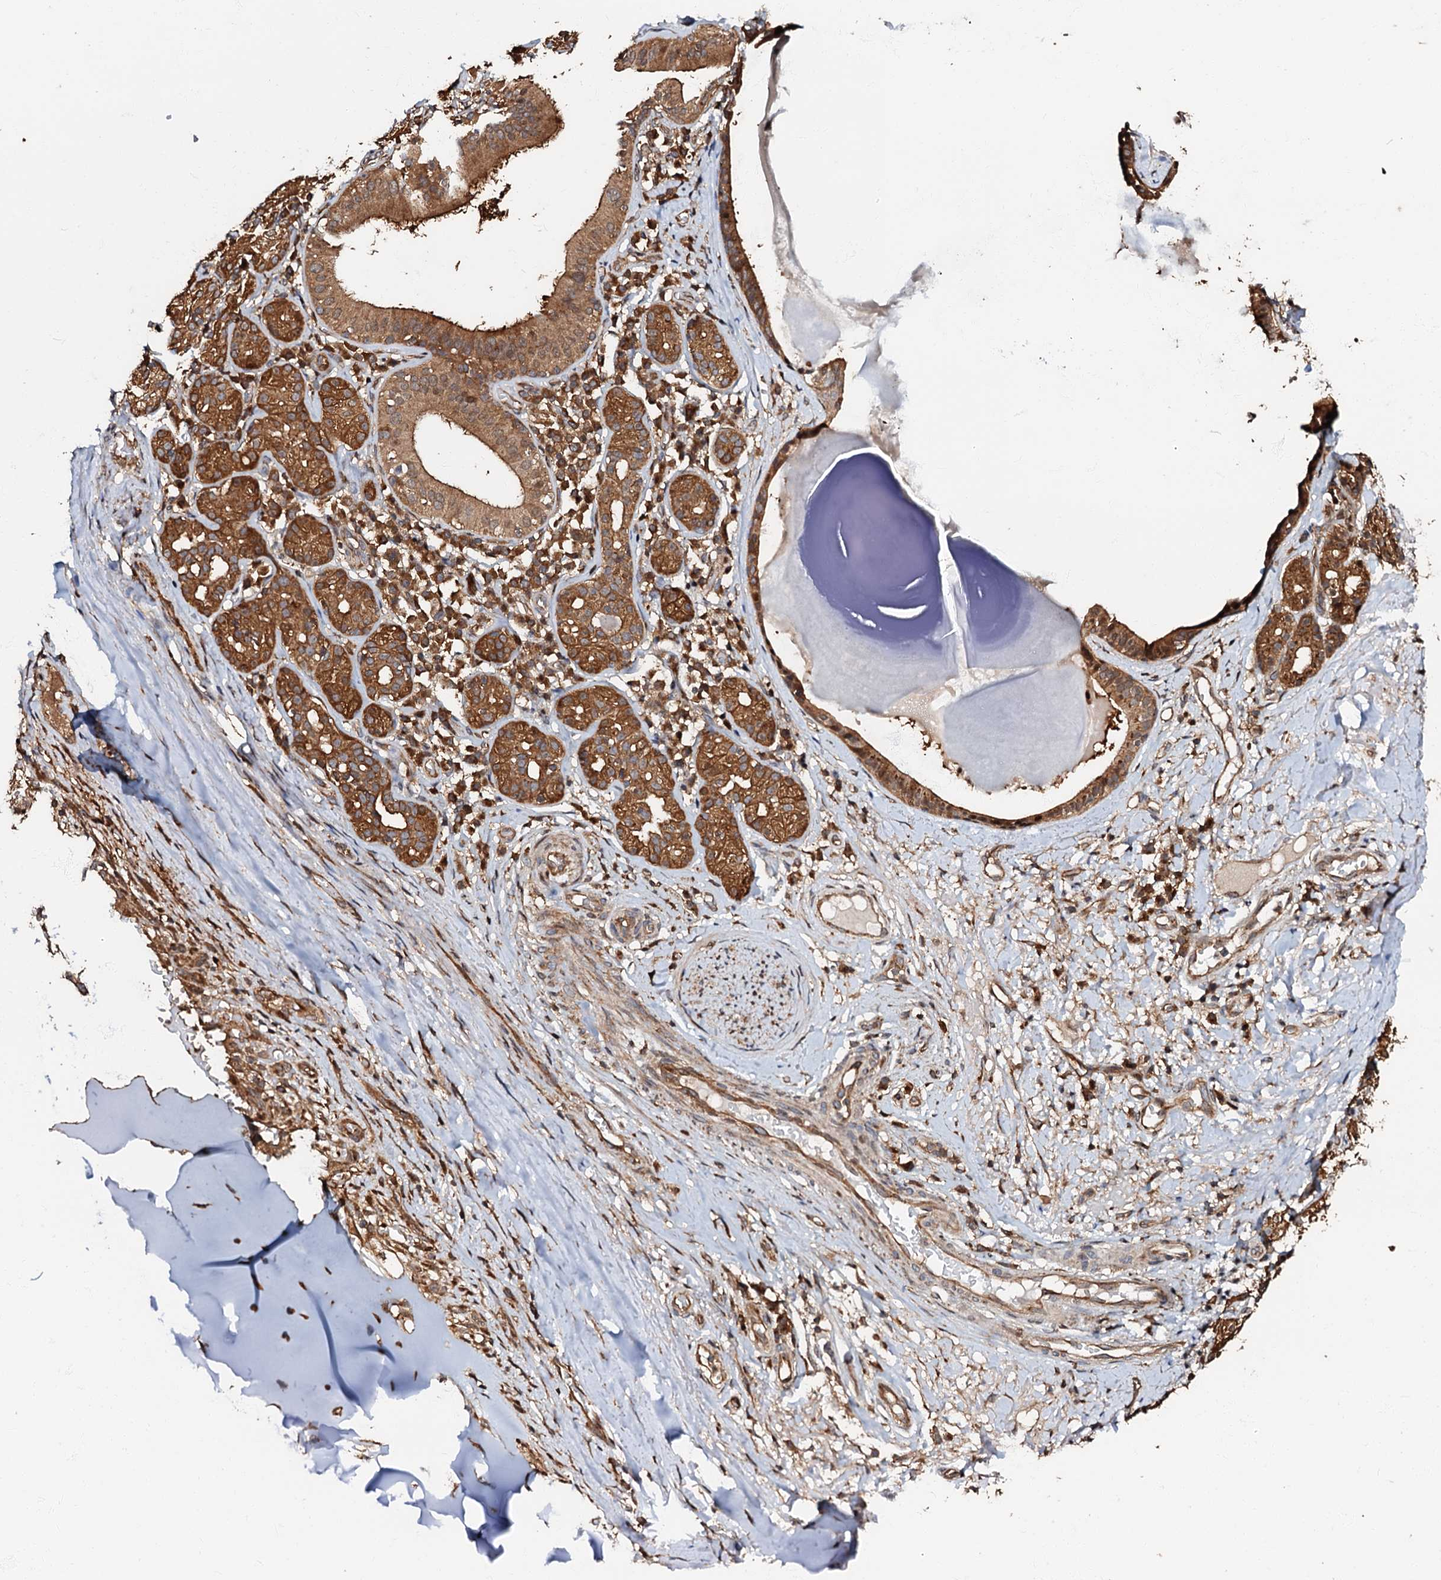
{"staining": {"intensity": "moderate", "quantity": "25%-75%", "location": "cytoplasmic/membranous"}, "tissue": "adipose tissue", "cell_type": "Adipocytes", "image_type": "normal", "snomed": [{"axis": "morphology", "description": "Normal tissue, NOS"}, {"axis": "morphology", "description": "Basal cell carcinoma"}, {"axis": "topography", "description": "Cartilage tissue"}, {"axis": "topography", "description": "Nasopharynx"}, {"axis": "topography", "description": "Oral tissue"}], "caption": "Human adipose tissue stained with a brown dye shows moderate cytoplasmic/membranous positive staining in approximately 25%-75% of adipocytes.", "gene": "OSBP", "patient": {"sex": "female", "age": 77}}